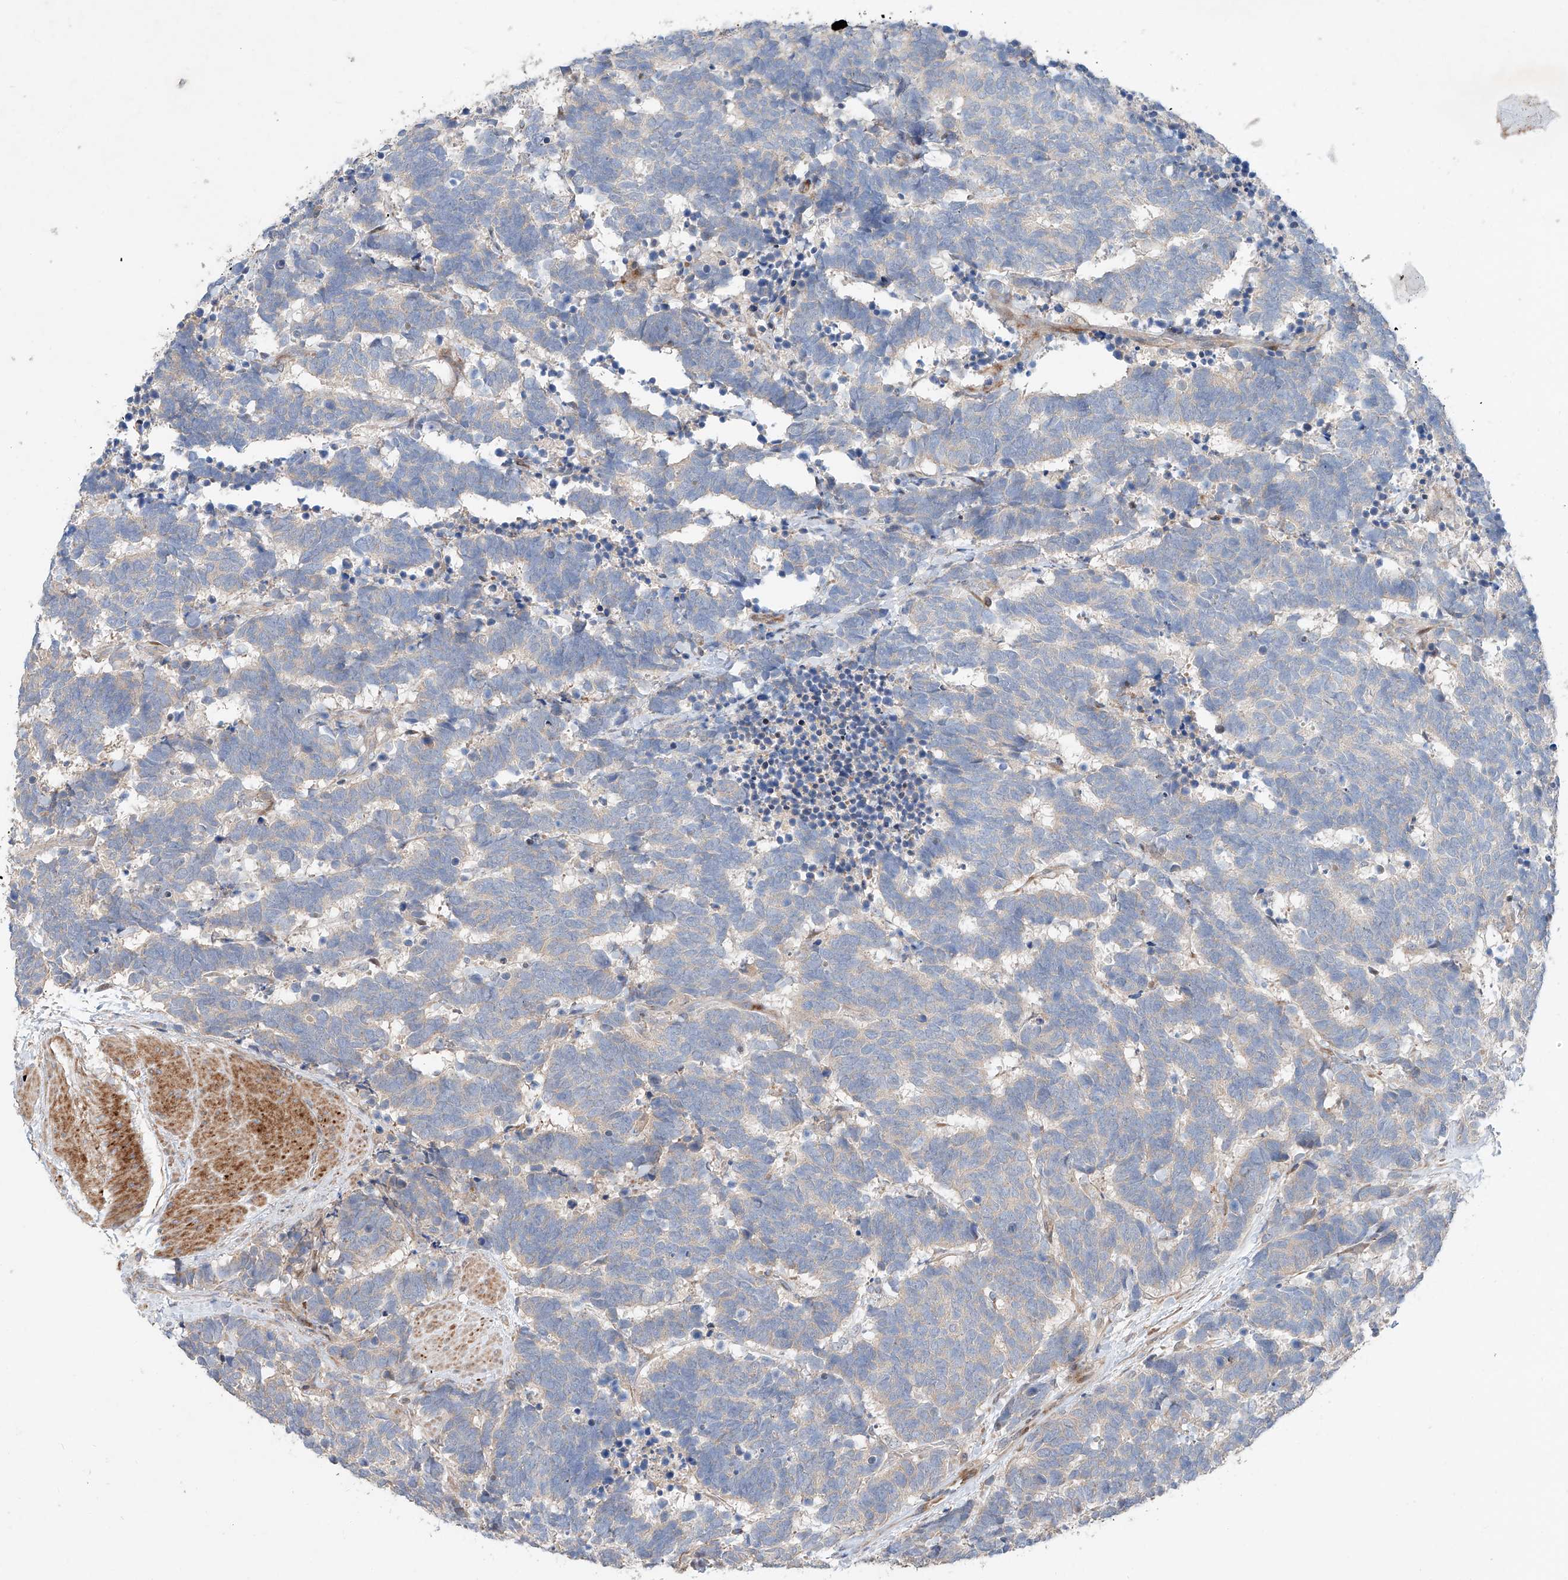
{"staining": {"intensity": "negative", "quantity": "none", "location": "none"}, "tissue": "carcinoid", "cell_type": "Tumor cells", "image_type": "cancer", "snomed": [{"axis": "morphology", "description": "Carcinoma, NOS"}, {"axis": "morphology", "description": "Carcinoid, malignant, NOS"}, {"axis": "topography", "description": "Urinary bladder"}], "caption": "High magnification brightfield microscopy of carcinoid stained with DAB (brown) and counterstained with hematoxylin (blue): tumor cells show no significant expression.", "gene": "USF3", "patient": {"sex": "male", "age": 57}}